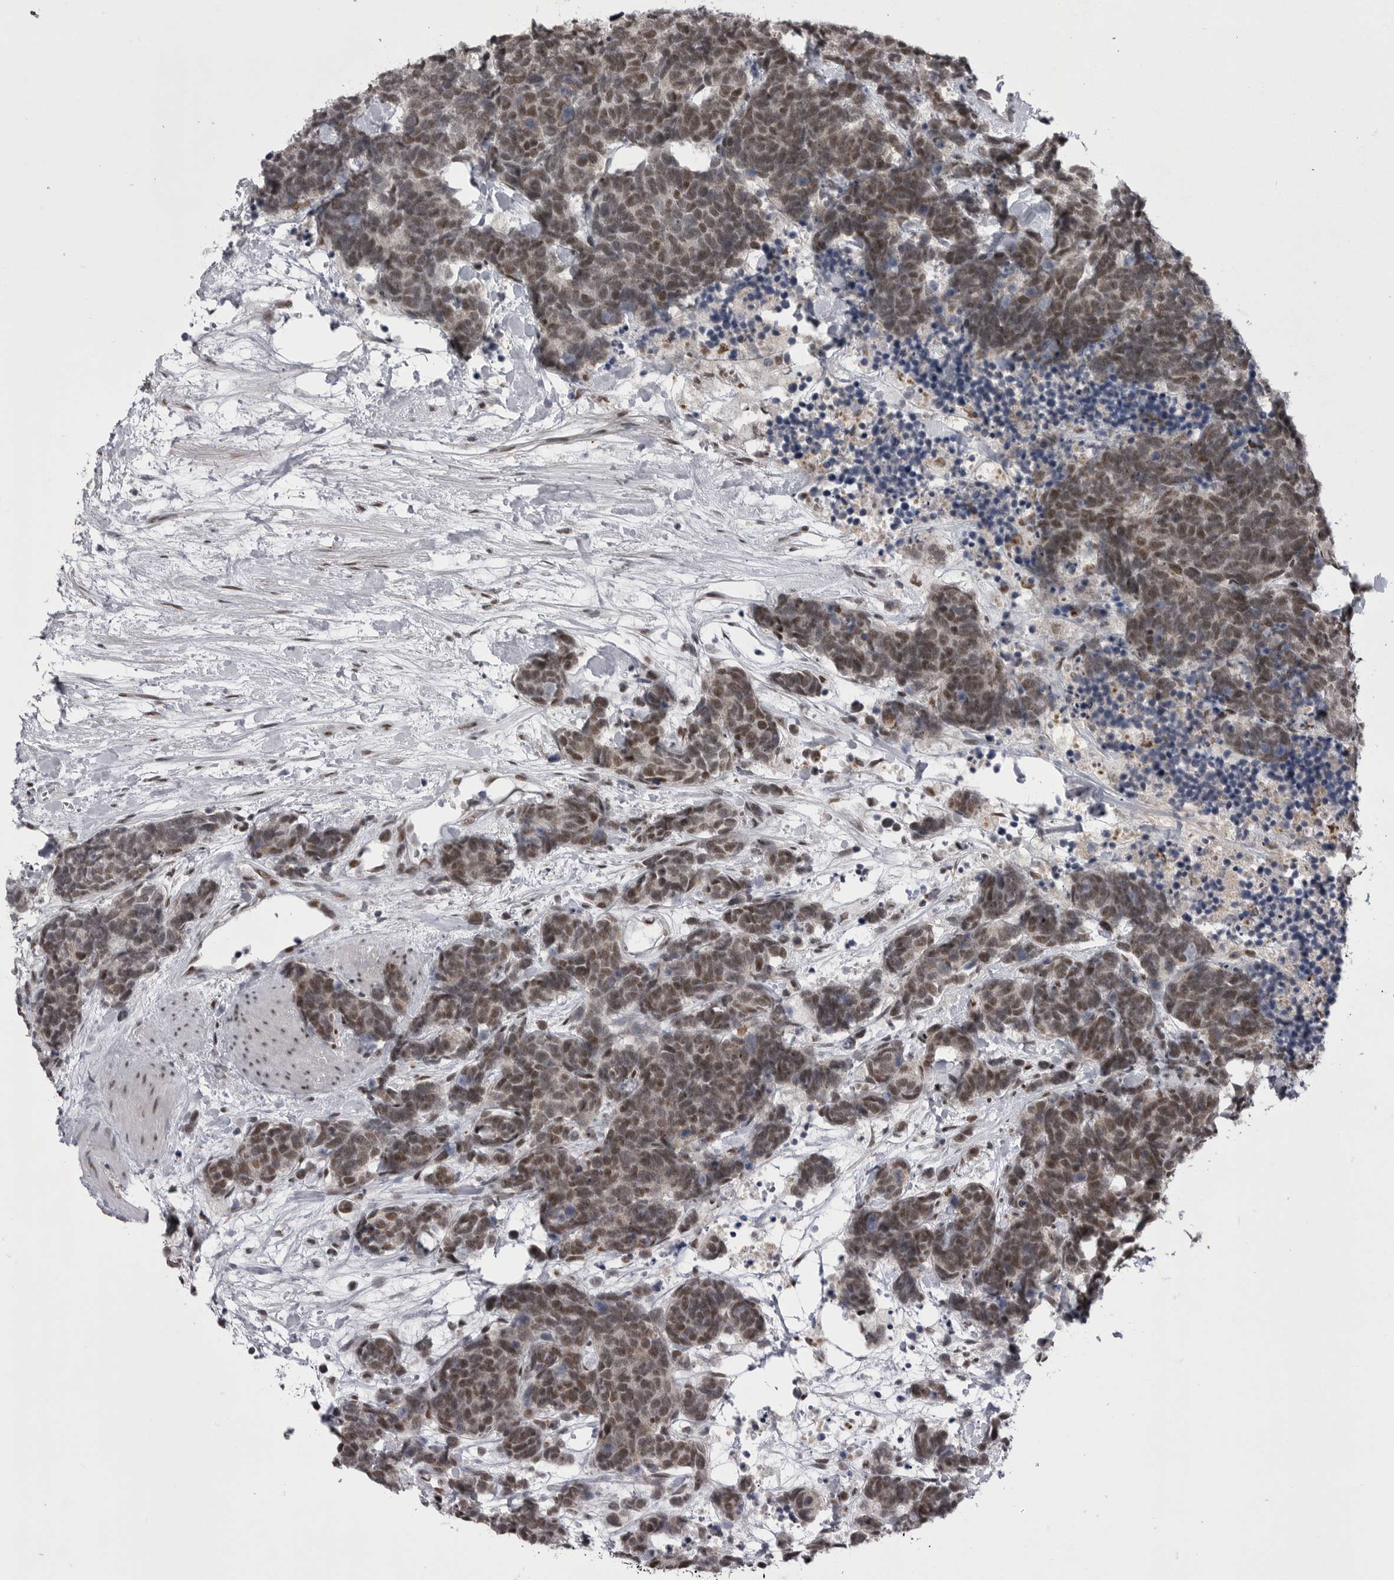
{"staining": {"intensity": "moderate", "quantity": ">75%", "location": "nuclear"}, "tissue": "carcinoid", "cell_type": "Tumor cells", "image_type": "cancer", "snomed": [{"axis": "morphology", "description": "Carcinoma, NOS"}, {"axis": "morphology", "description": "Carcinoid, malignant, NOS"}, {"axis": "topography", "description": "Urinary bladder"}], "caption": "This image reveals IHC staining of malignant carcinoid, with medium moderate nuclear staining in about >75% of tumor cells.", "gene": "MEPCE", "patient": {"sex": "male", "age": 57}}